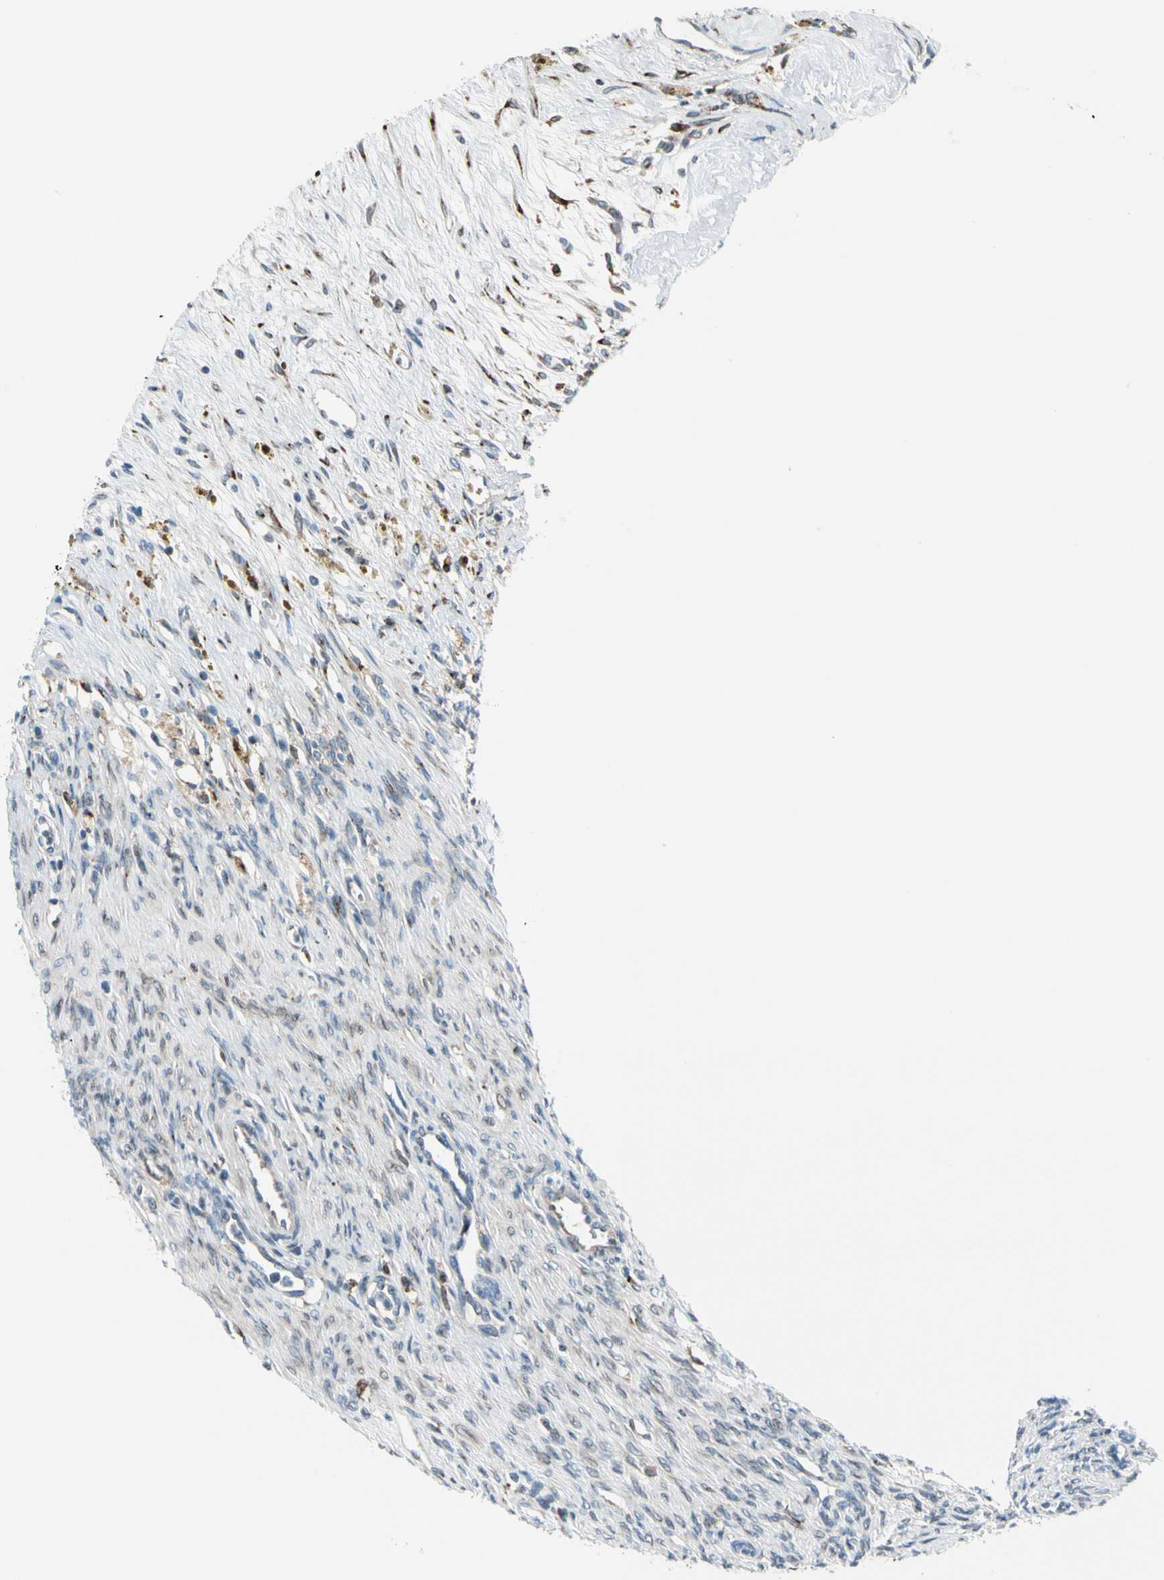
{"staining": {"intensity": "weak", "quantity": ">75%", "location": "cytoplasmic/membranous"}, "tissue": "ovary", "cell_type": "Ovarian stroma cells", "image_type": "normal", "snomed": [{"axis": "morphology", "description": "Normal tissue, NOS"}, {"axis": "topography", "description": "Ovary"}], "caption": "High-magnification brightfield microscopy of normal ovary stained with DAB (3,3'-diaminobenzidine) (brown) and counterstained with hematoxylin (blue). ovarian stroma cells exhibit weak cytoplasmic/membranous expression is appreciated in approximately>75% of cells.", "gene": "NUCB1", "patient": {"sex": "female", "age": 33}}